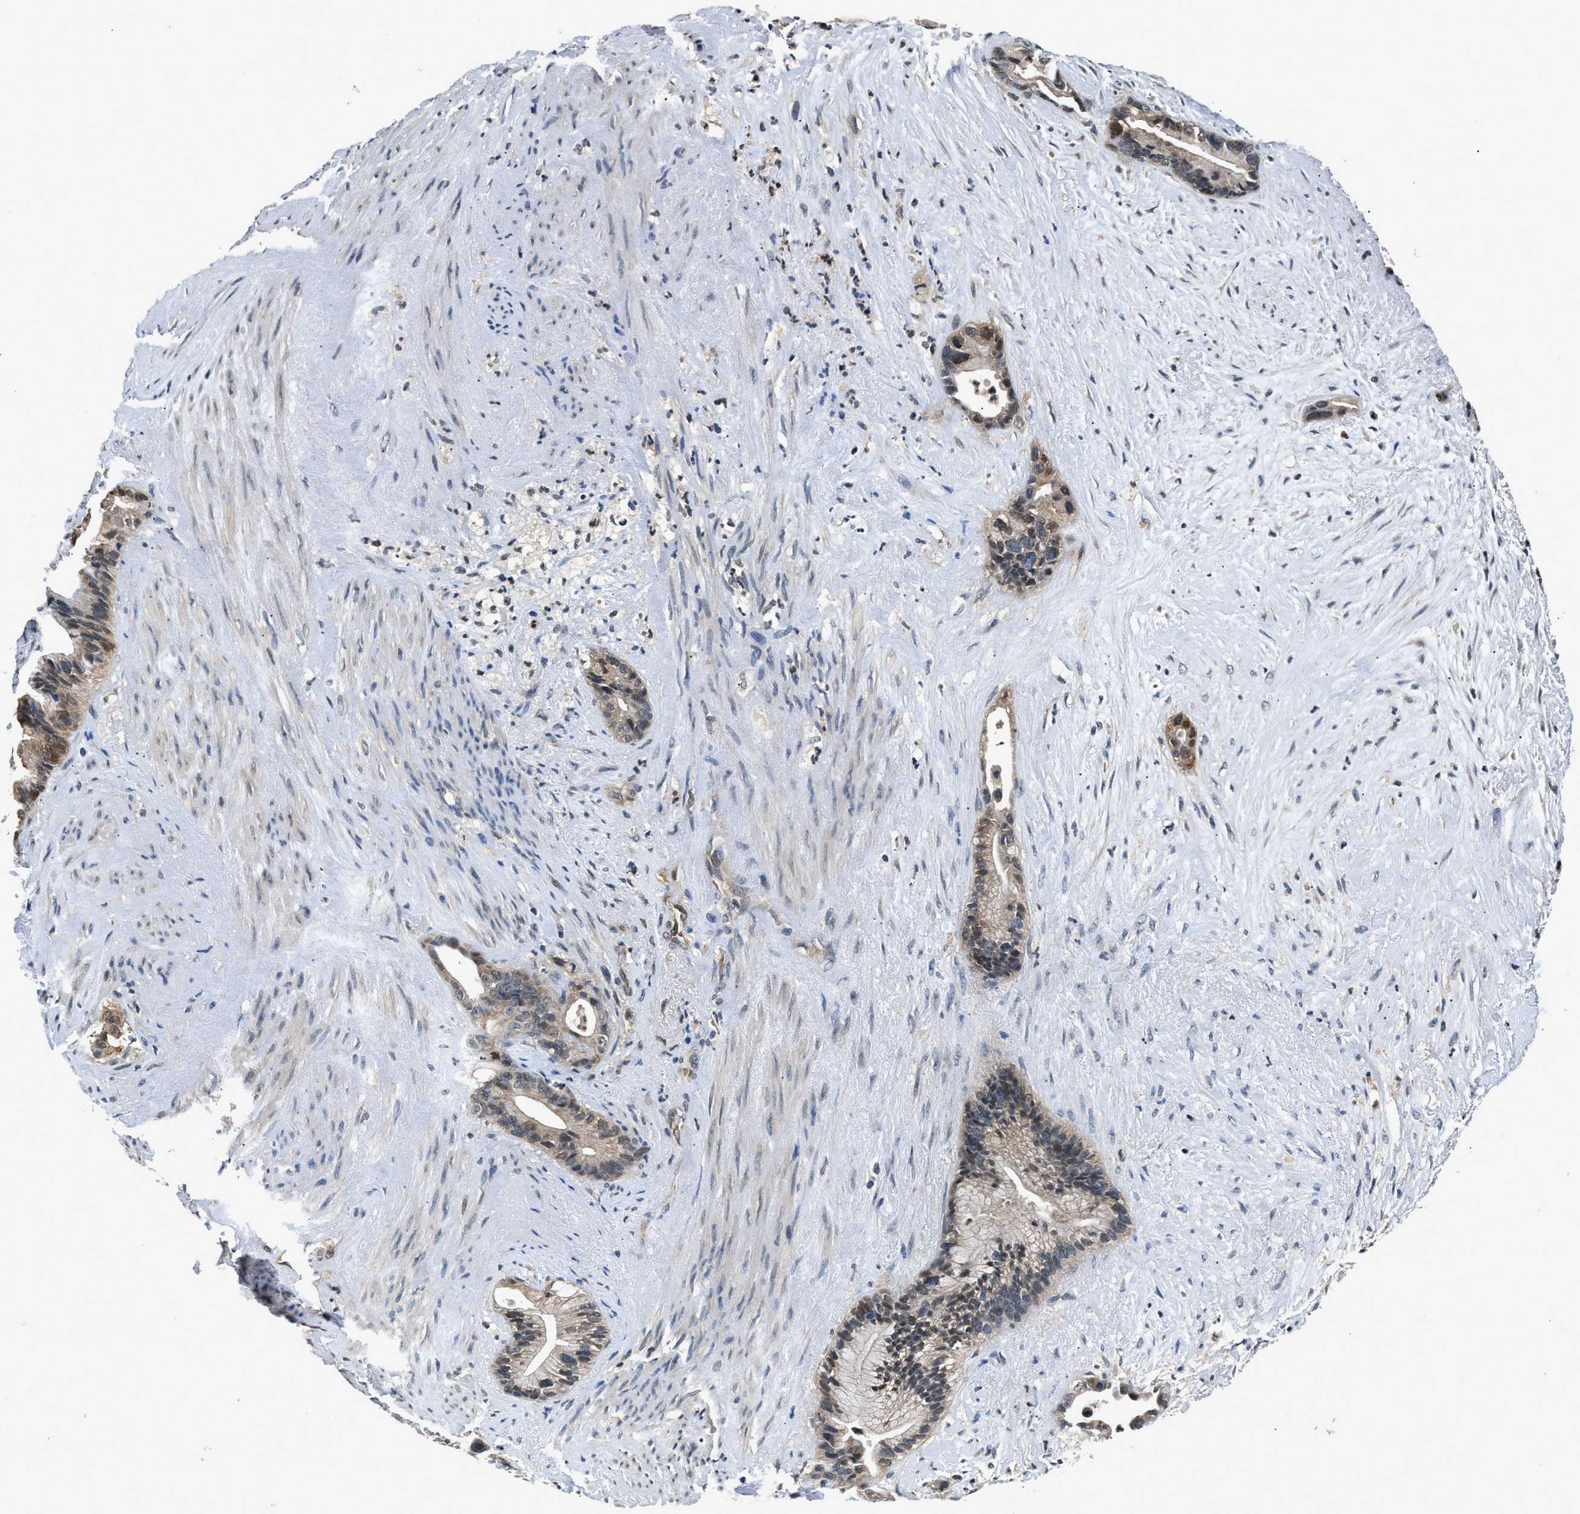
{"staining": {"intensity": "weak", "quantity": "<25%", "location": "nuclear"}, "tissue": "liver cancer", "cell_type": "Tumor cells", "image_type": "cancer", "snomed": [{"axis": "morphology", "description": "Cholangiocarcinoma"}, {"axis": "topography", "description": "Liver"}], "caption": "Tumor cells are negative for protein expression in human liver cancer. (IHC, brightfield microscopy, high magnification).", "gene": "TP53I3", "patient": {"sex": "female", "age": 55}}